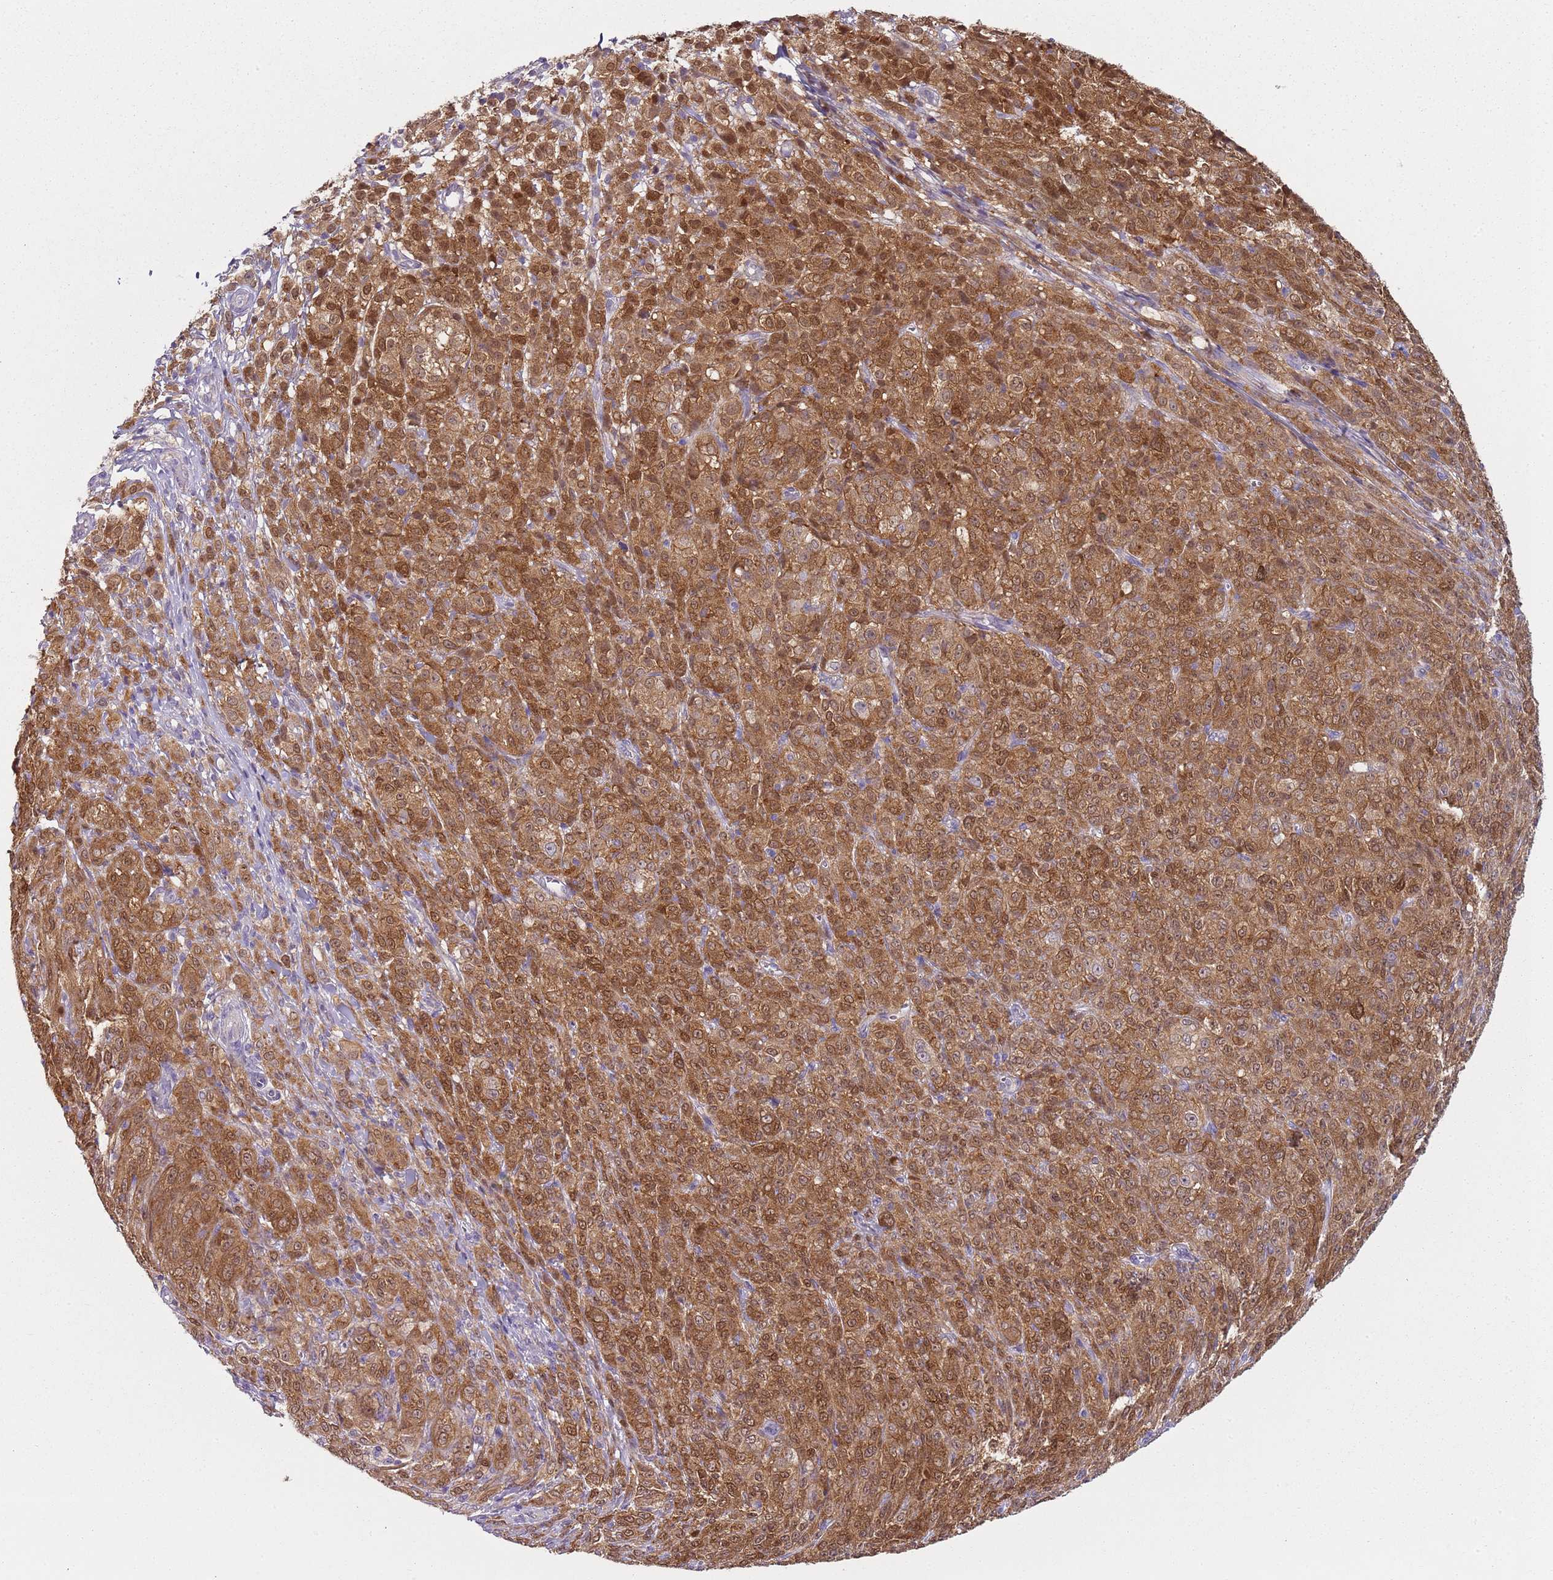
{"staining": {"intensity": "moderate", "quantity": ">75%", "location": "cytoplasmic/membranous"}, "tissue": "melanoma", "cell_type": "Tumor cells", "image_type": "cancer", "snomed": [{"axis": "morphology", "description": "Malignant melanoma, NOS"}, {"axis": "topography", "description": "Skin"}], "caption": "Tumor cells demonstrate moderate cytoplasmic/membranous staining in about >75% of cells in malignant melanoma.", "gene": "SLC26A6", "patient": {"sex": "female", "age": 52}}